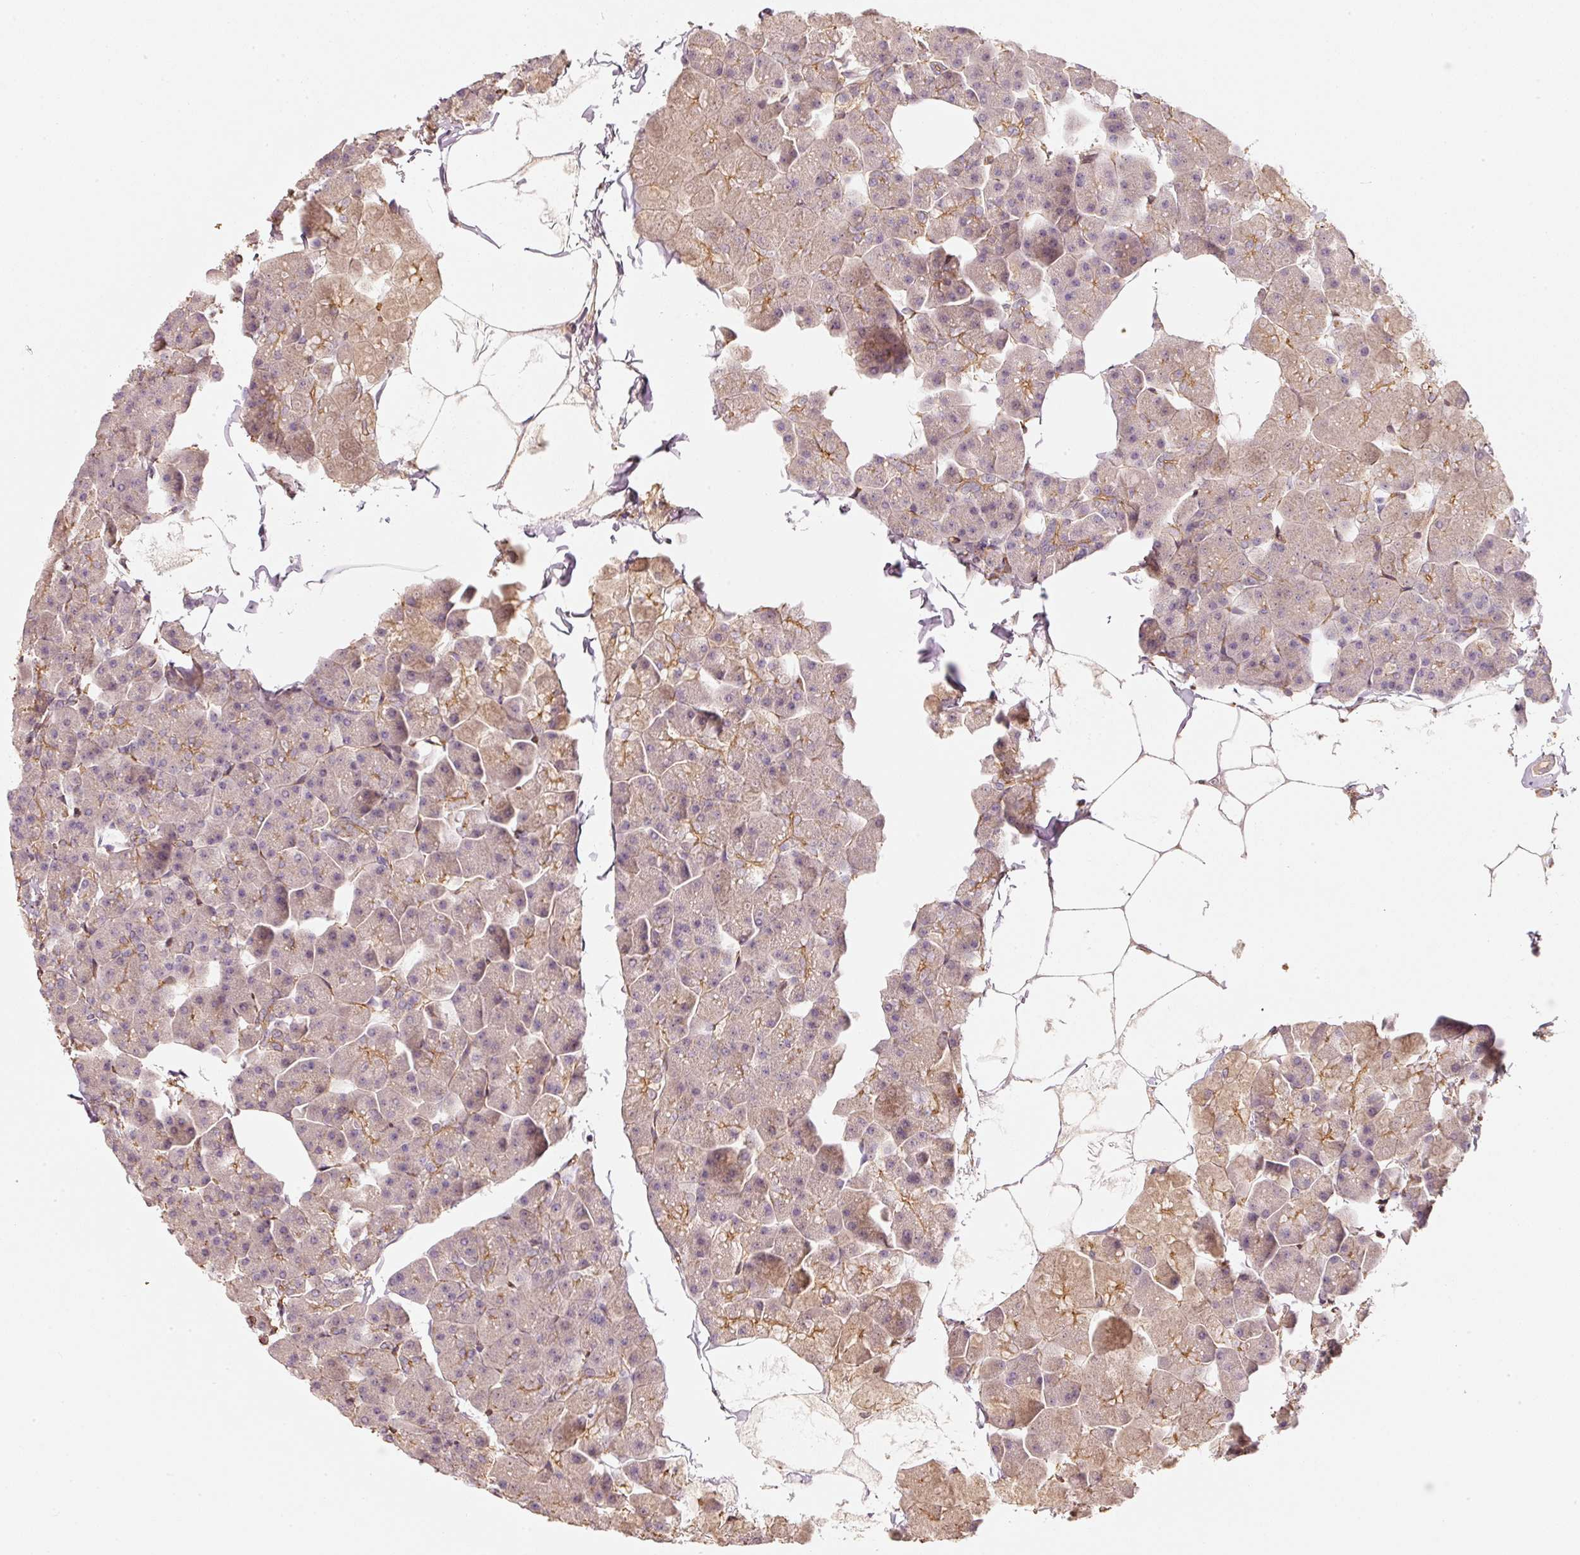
{"staining": {"intensity": "moderate", "quantity": "<25%", "location": "cytoplasmic/membranous"}, "tissue": "pancreas", "cell_type": "Exocrine glandular cells", "image_type": "normal", "snomed": [{"axis": "morphology", "description": "Normal tissue, NOS"}, {"axis": "topography", "description": "Pancreas"}], "caption": "About <25% of exocrine glandular cells in unremarkable pancreas demonstrate moderate cytoplasmic/membranous protein expression as visualized by brown immunohistochemical staining.", "gene": "CEP95", "patient": {"sex": "male", "age": 35}}